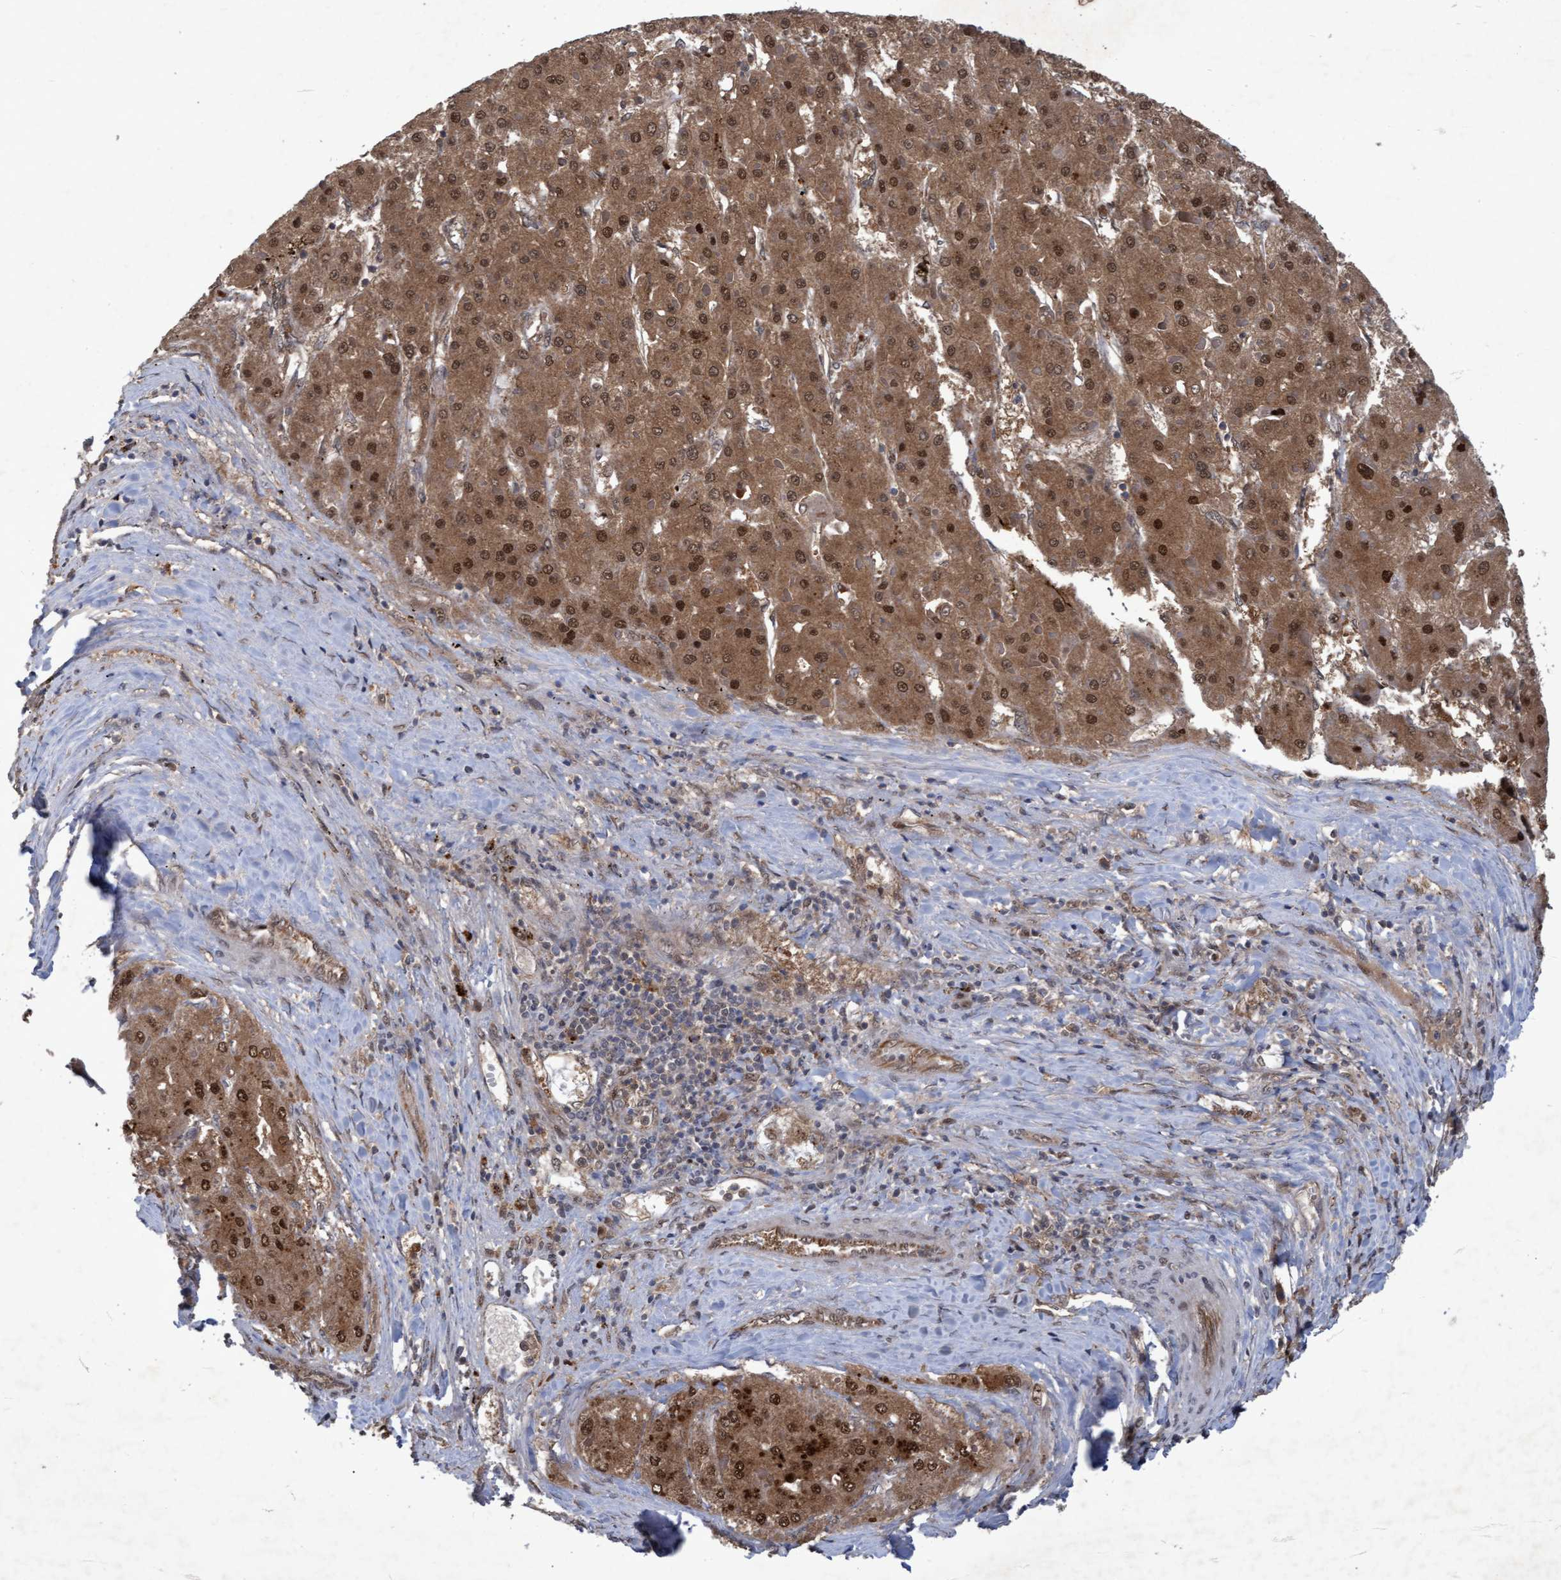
{"staining": {"intensity": "moderate", "quantity": ">75%", "location": "cytoplasmic/membranous,nuclear"}, "tissue": "liver cancer", "cell_type": "Tumor cells", "image_type": "cancer", "snomed": [{"axis": "morphology", "description": "Carcinoma, Hepatocellular, NOS"}, {"axis": "topography", "description": "Liver"}], "caption": "Immunohistochemical staining of human liver hepatocellular carcinoma displays medium levels of moderate cytoplasmic/membranous and nuclear protein positivity in about >75% of tumor cells.", "gene": "PSMB6", "patient": {"sex": "female", "age": 73}}